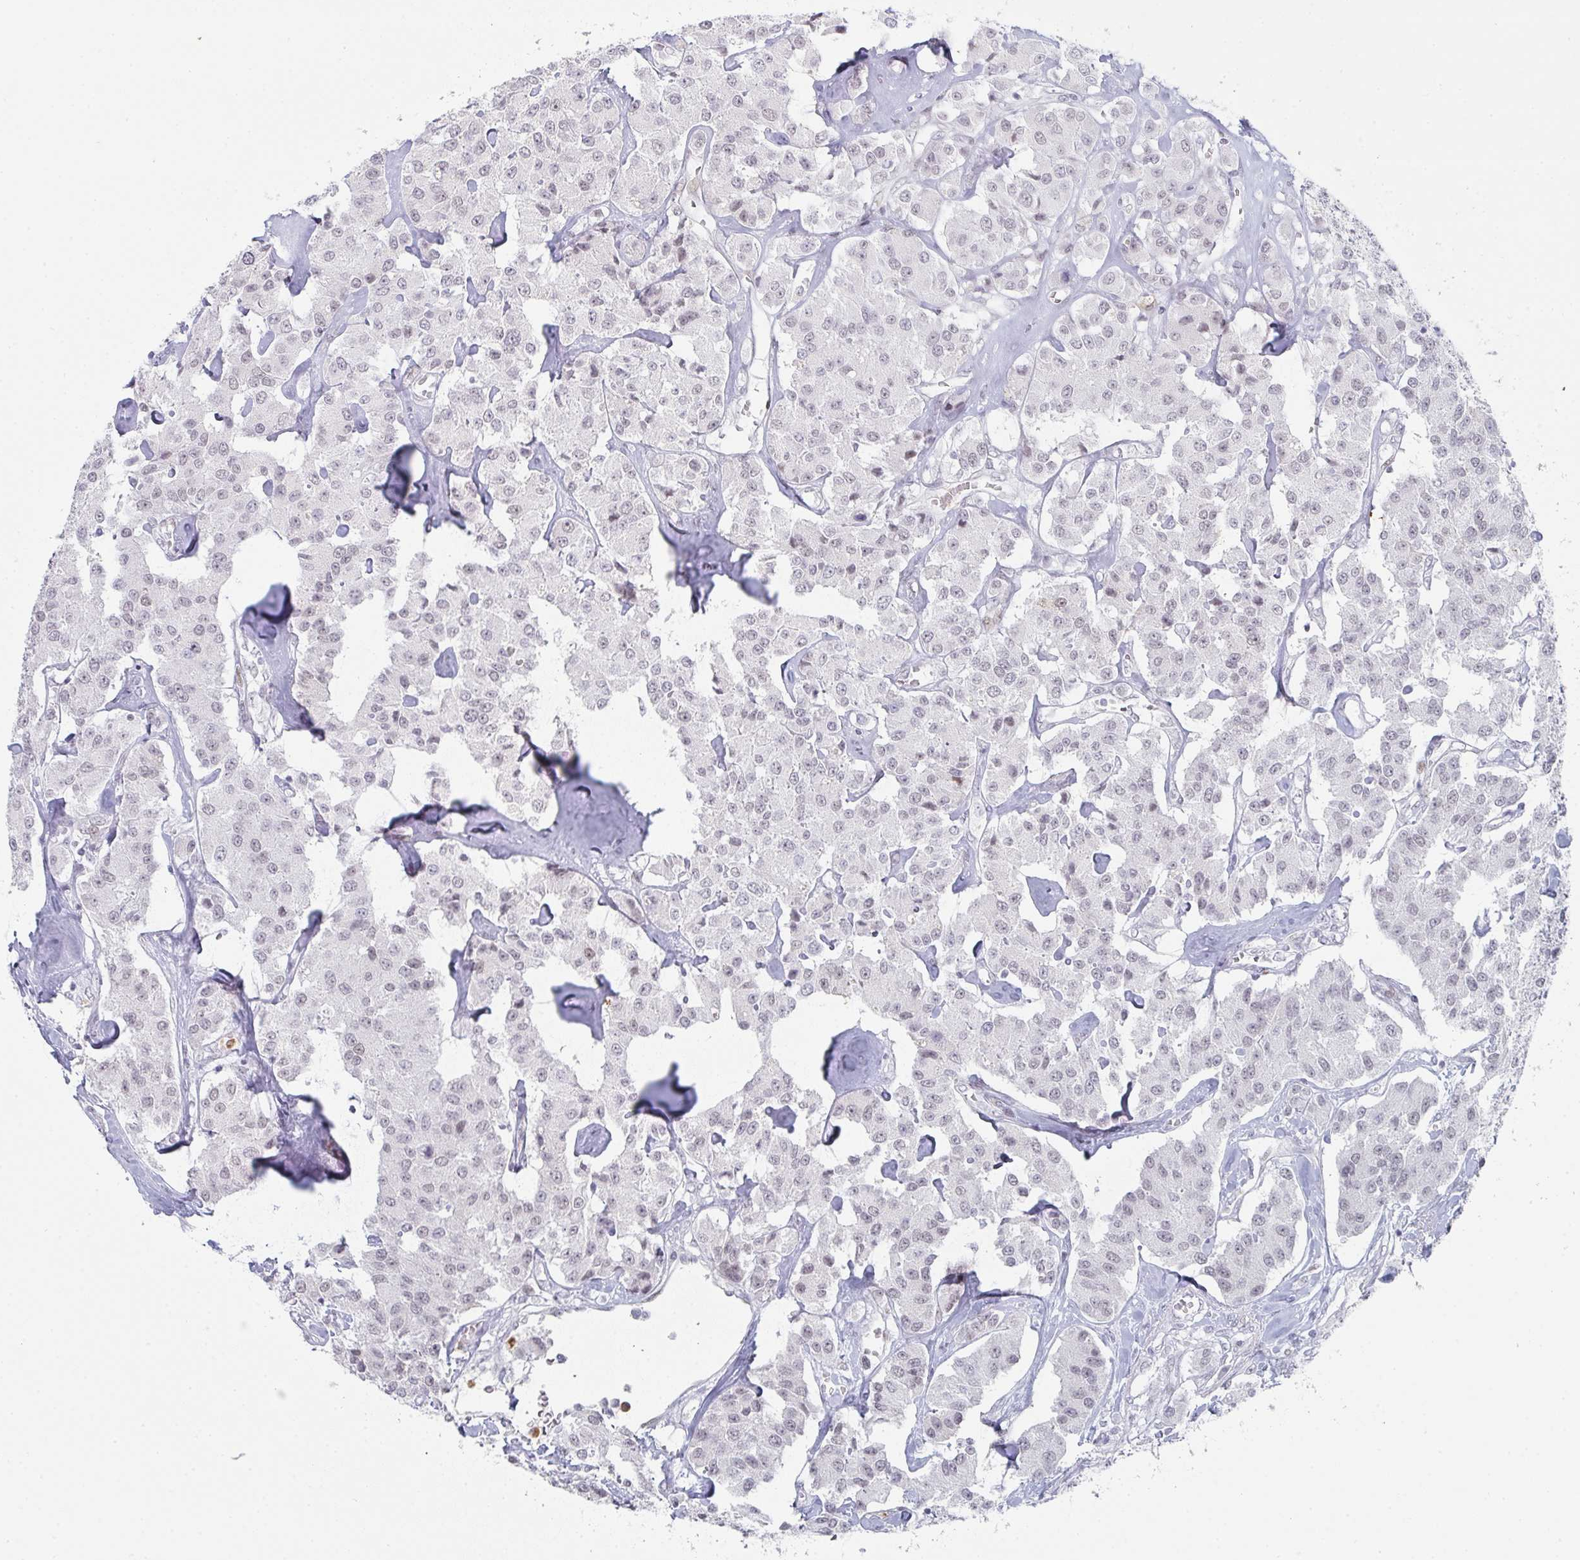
{"staining": {"intensity": "weak", "quantity": "<25%", "location": "nuclear"}, "tissue": "carcinoid", "cell_type": "Tumor cells", "image_type": "cancer", "snomed": [{"axis": "morphology", "description": "Carcinoid, malignant, NOS"}, {"axis": "topography", "description": "Pancreas"}], "caption": "There is no significant positivity in tumor cells of carcinoid.", "gene": "LIN54", "patient": {"sex": "male", "age": 41}}